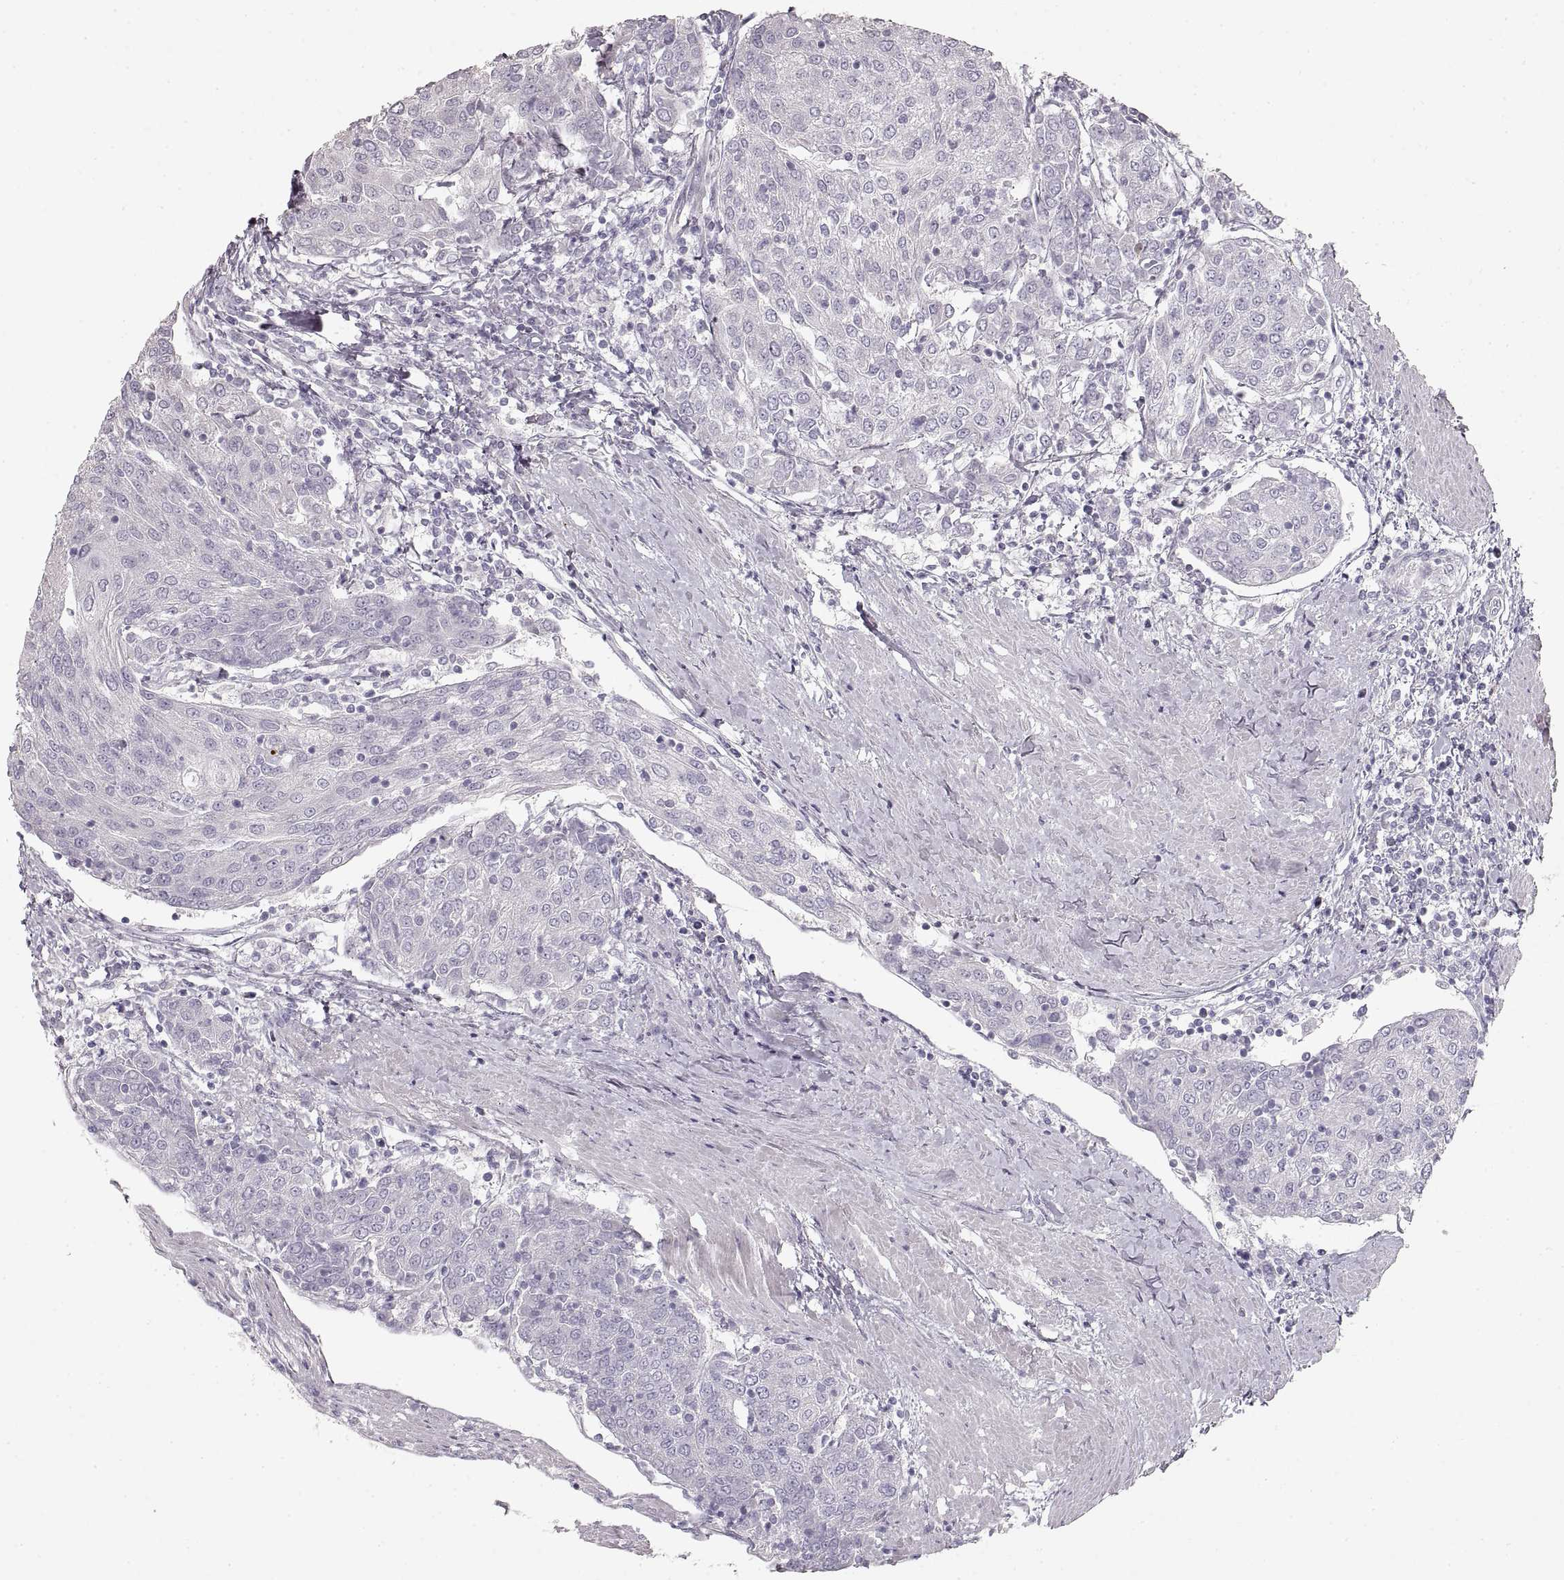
{"staining": {"intensity": "negative", "quantity": "none", "location": "none"}, "tissue": "urothelial cancer", "cell_type": "Tumor cells", "image_type": "cancer", "snomed": [{"axis": "morphology", "description": "Urothelial carcinoma, High grade"}, {"axis": "topography", "description": "Urinary bladder"}], "caption": "Photomicrograph shows no protein expression in tumor cells of high-grade urothelial carcinoma tissue.", "gene": "ZP3", "patient": {"sex": "female", "age": 85}}